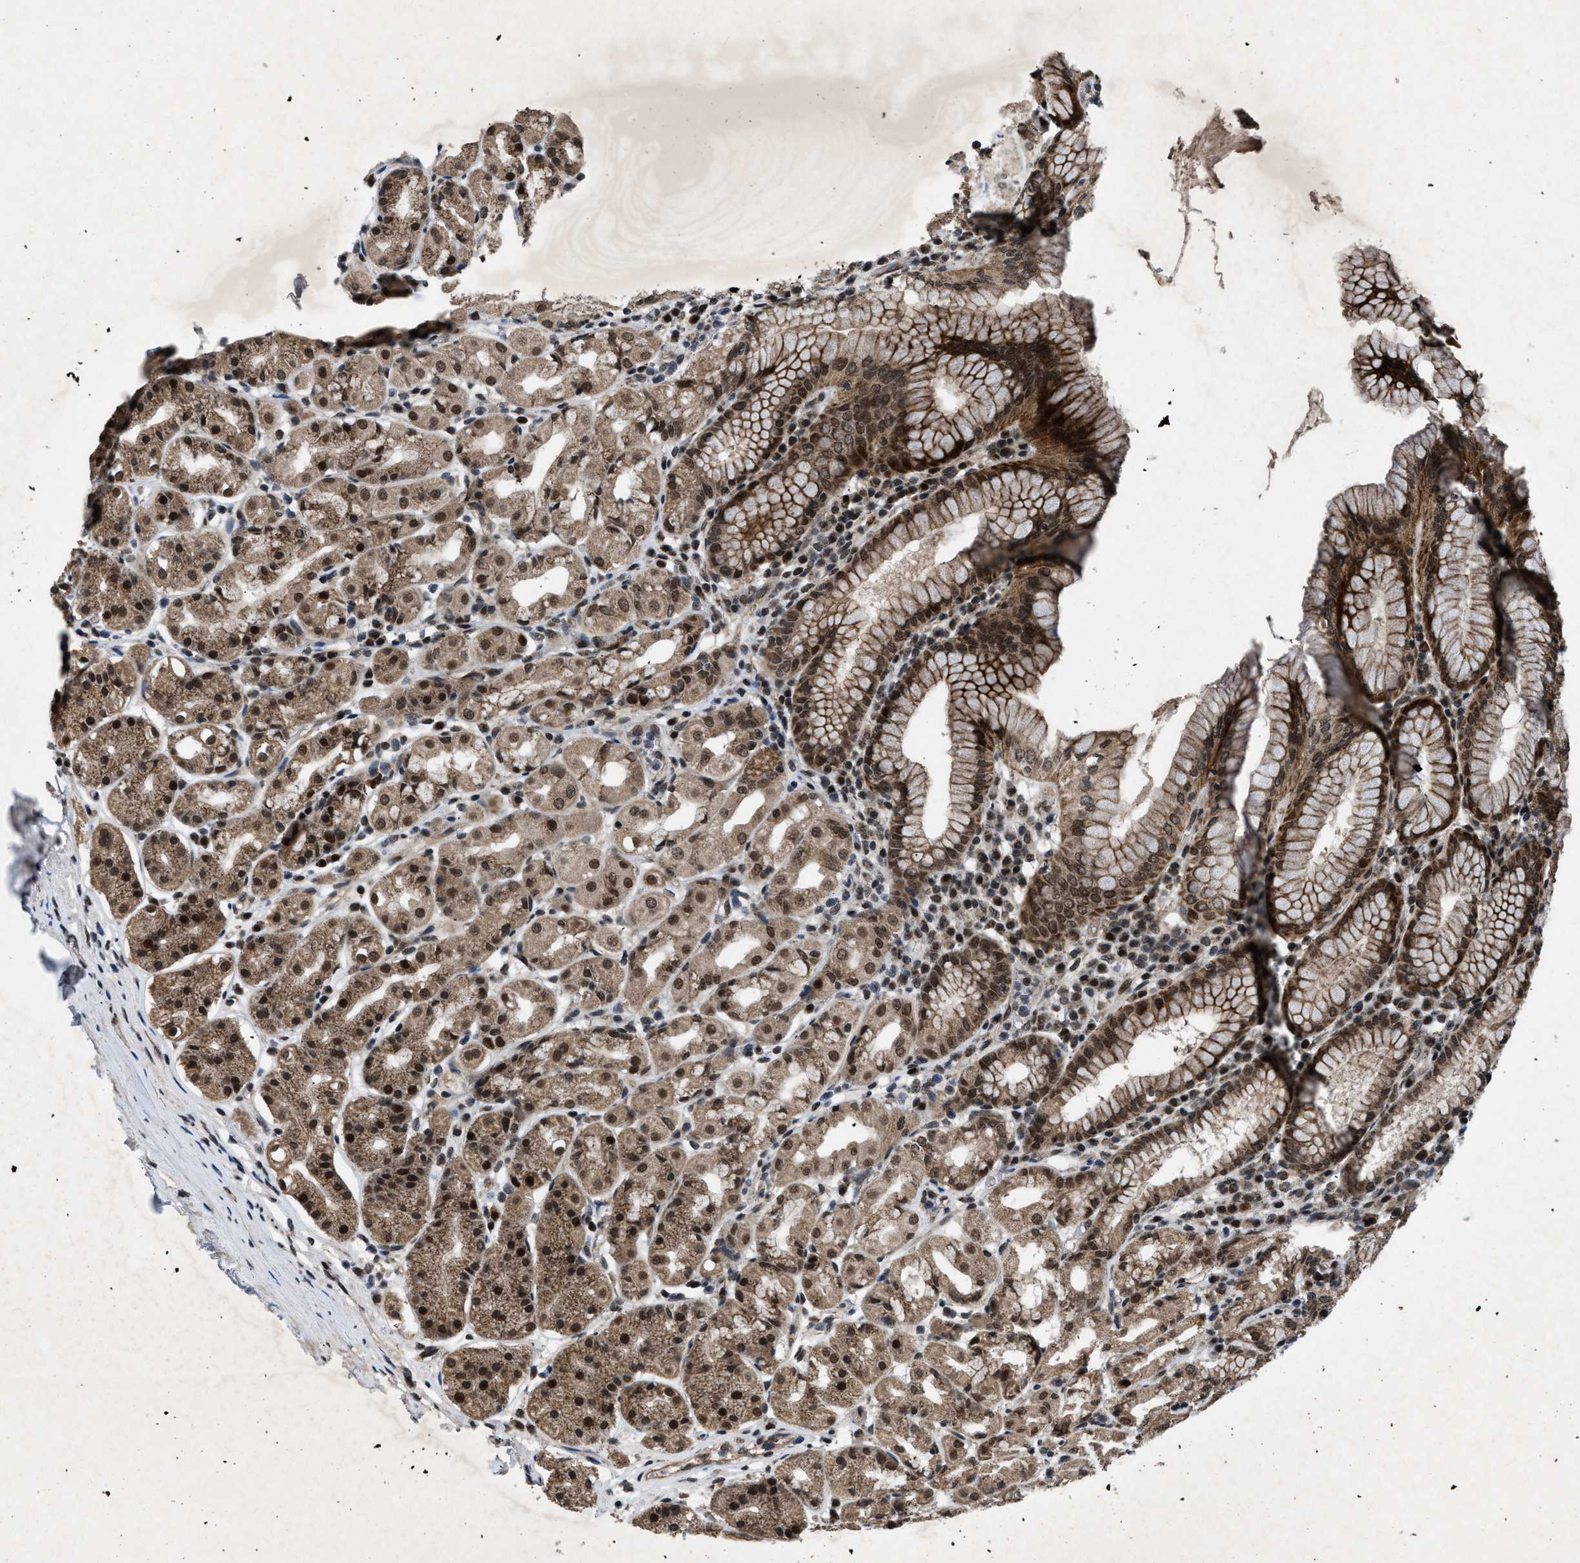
{"staining": {"intensity": "moderate", "quantity": ">75%", "location": "cytoplasmic/membranous,nuclear"}, "tissue": "stomach", "cell_type": "Glandular cells", "image_type": "normal", "snomed": [{"axis": "morphology", "description": "Normal tissue, NOS"}, {"axis": "topography", "description": "Stomach"}, {"axis": "topography", "description": "Stomach, lower"}], "caption": "Immunohistochemistry (IHC) image of benign stomach: human stomach stained using immunohistochemistry (IHC) demonstrates medium levels of moderate protein expression localized specifically in the cytoplasmic/membranous,nuclear of glandular cells, appearing as a cytoplasmic/membranous,nuclear brown color.", "gene": "ZNHIT1", "patient": {"sex": "female", "age": 56}}